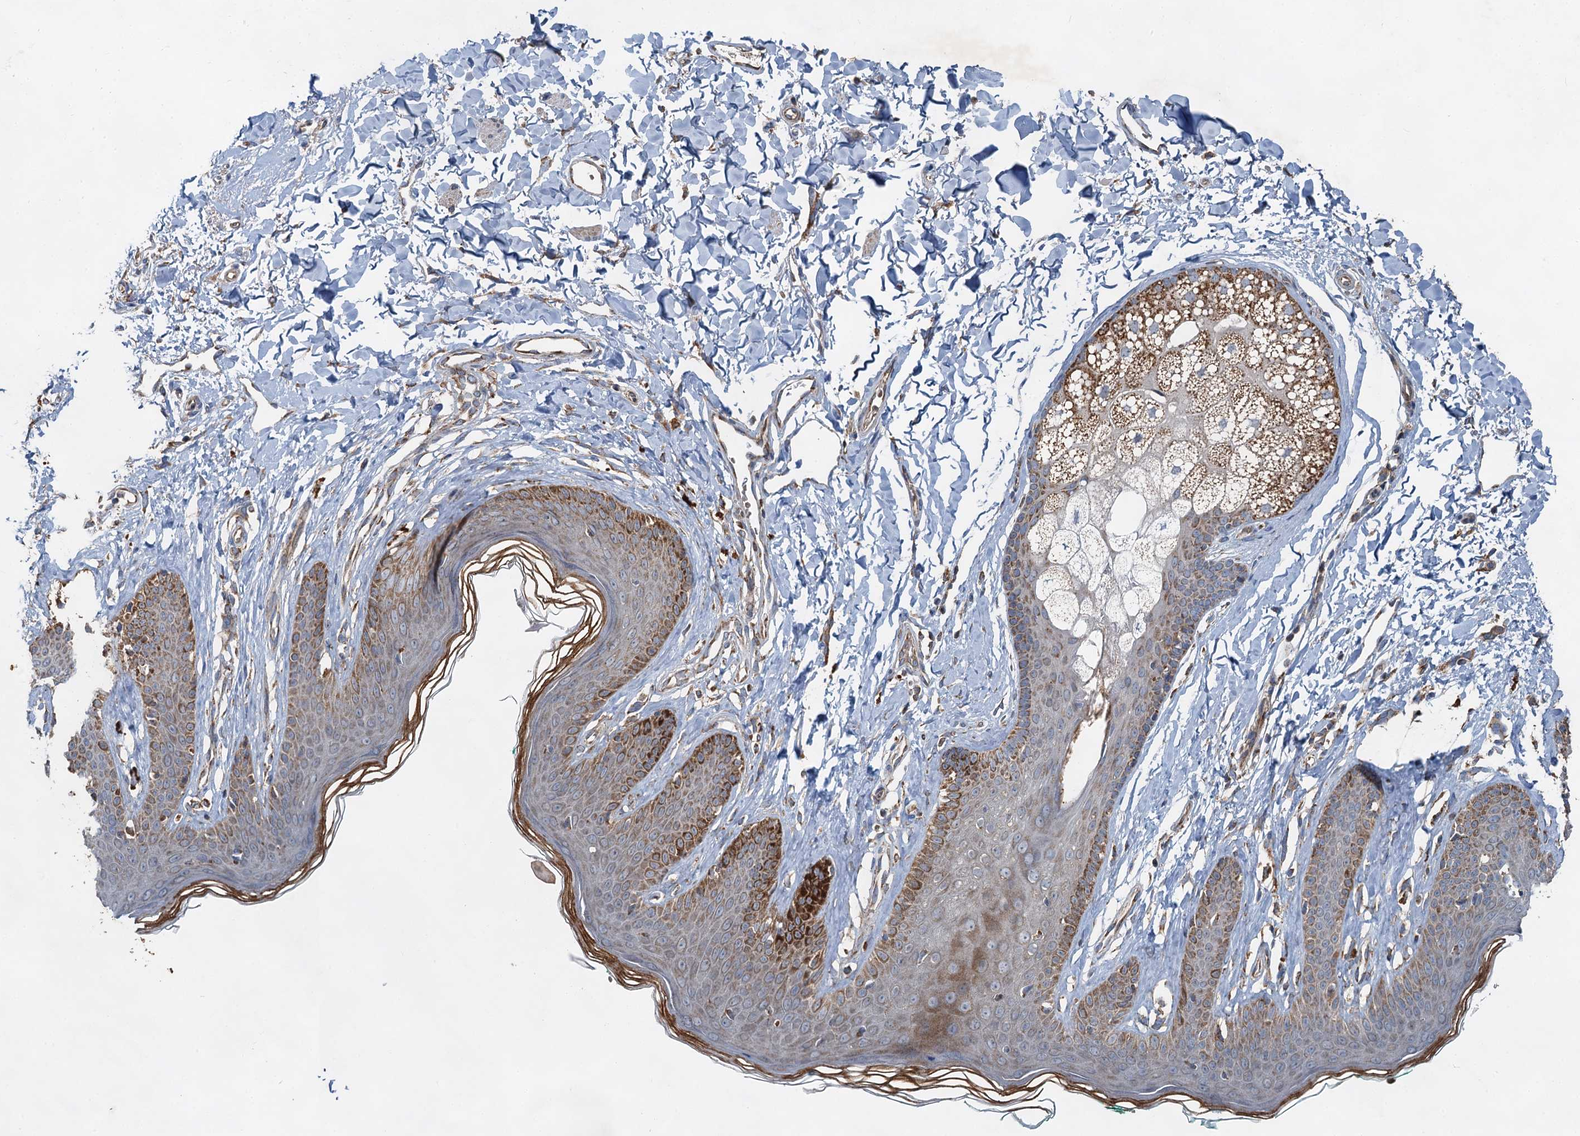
{"staining": {"intensity": "moderate", "quantity": "25%-75%", "location": "cytoplasmic/membranous"}, "tissue": "skin", "cell_type": "Epidermal cells", "image_type": "normal", "snomed": [{"axis": "morphology", "description": "Normal tissue, NOS"}, {"axis": "morphology", "description": "Squamous cell carcinoma, NOS"}, {"axis": "topography", "description": "Vulva"}], "caption": "Immunohistochemical staining of normal human skin reveals moderate cytoplasmic/membranous protein expression in about 25%-75% of epidermal cells. The protein is stained brown, and the nuclei are stained in blue (DAB IHC with brightfield microscopy, high magnification).", "gene": "HAUS2", "patient": {"sex": "female", "age": 85}}